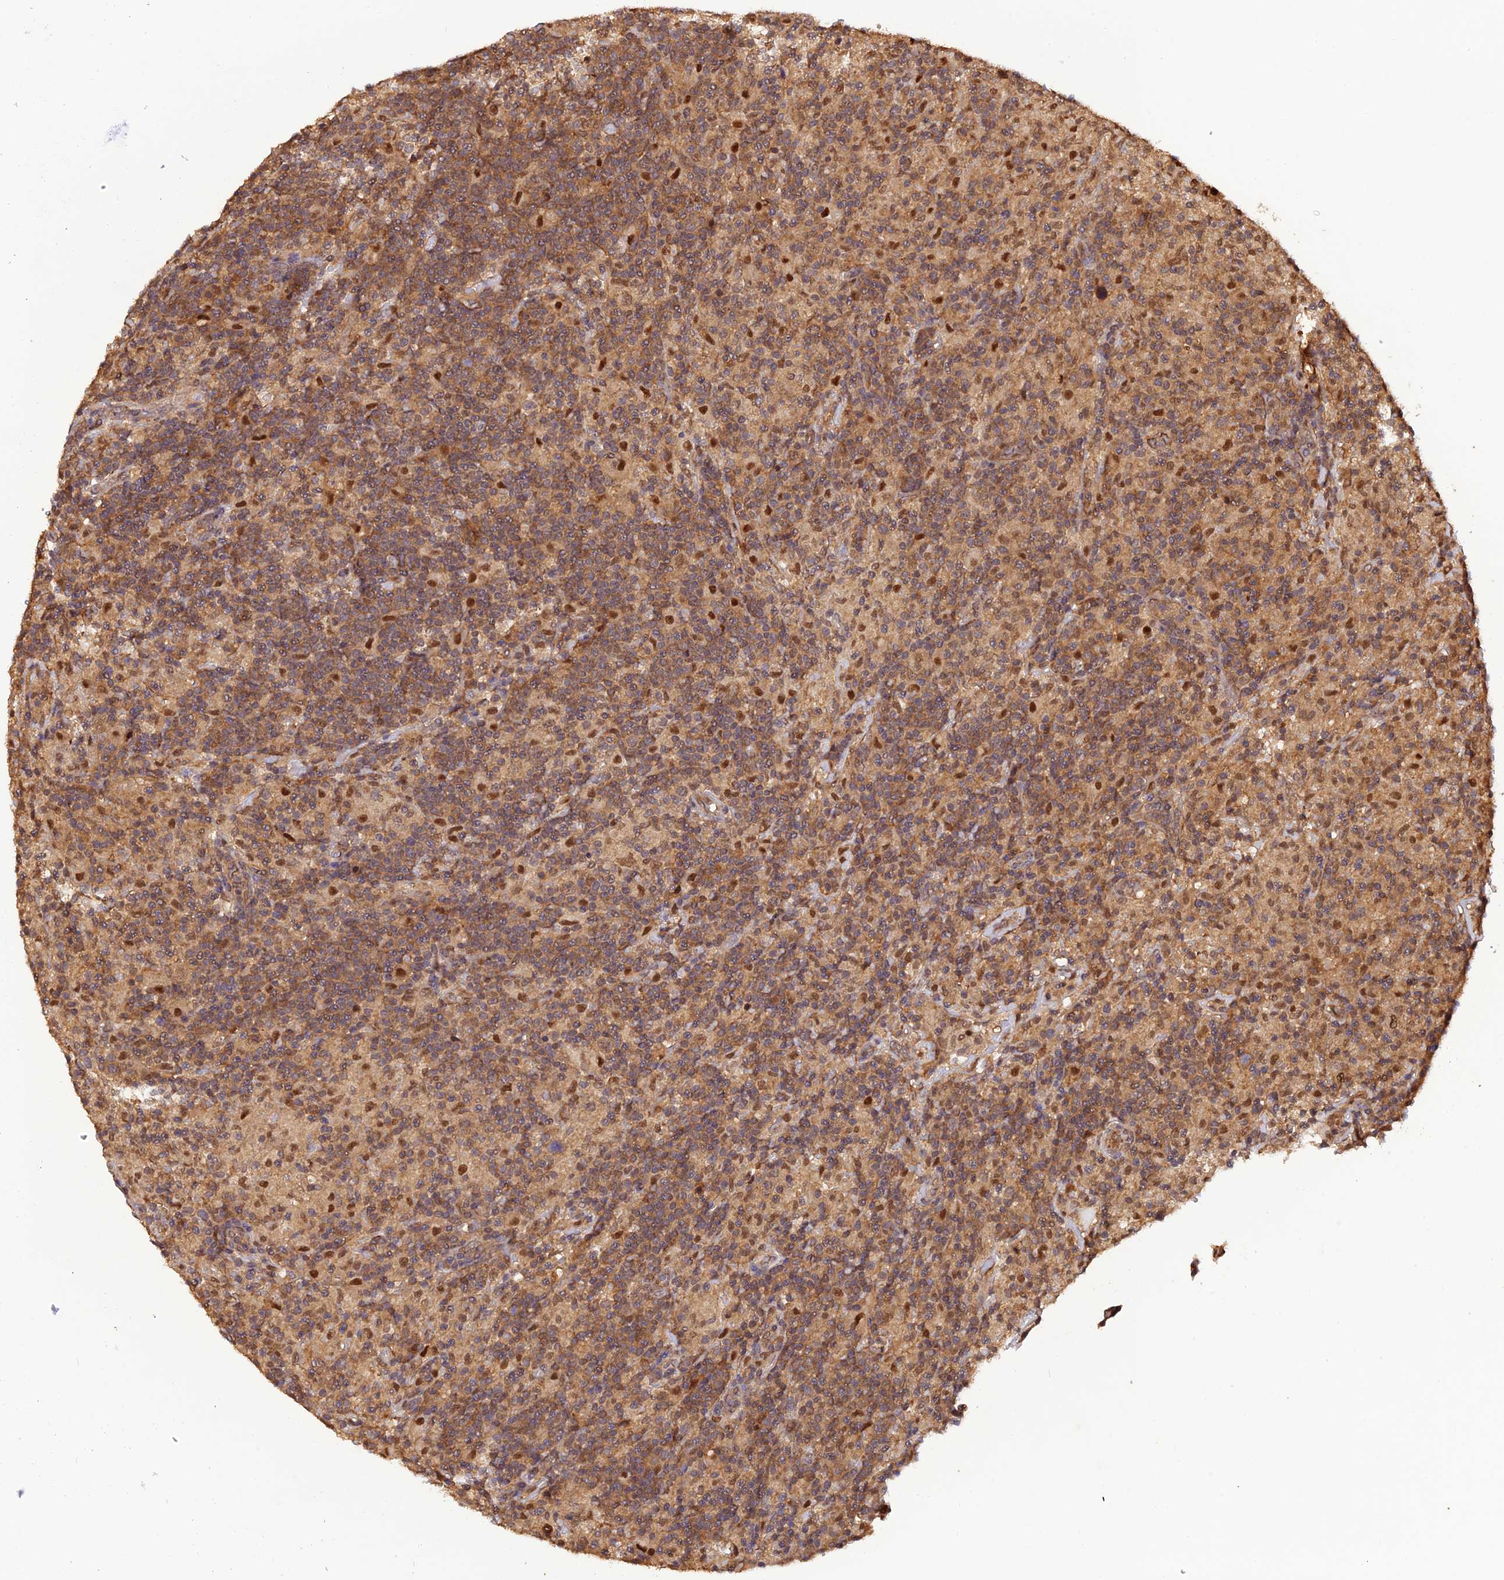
{"staining": {"intensity": "negative", "quantity": "none", "location": "none"}, "tissue": "lymphoma", "cell_type": "Tumor cells", "image_type": "cancer", "snomed": [{"axis": "morphology", "description": "Hodgkin's disease, NOS"}, {"axis": "topography", "description": "Lymph node"}], "caption": "High power microscopy image of an IHC micrograph of lymphoma, revealing no significant staining in tumor cells.", "gene": "PSMB3", "patient": {"sex": "male", "age": 70}}